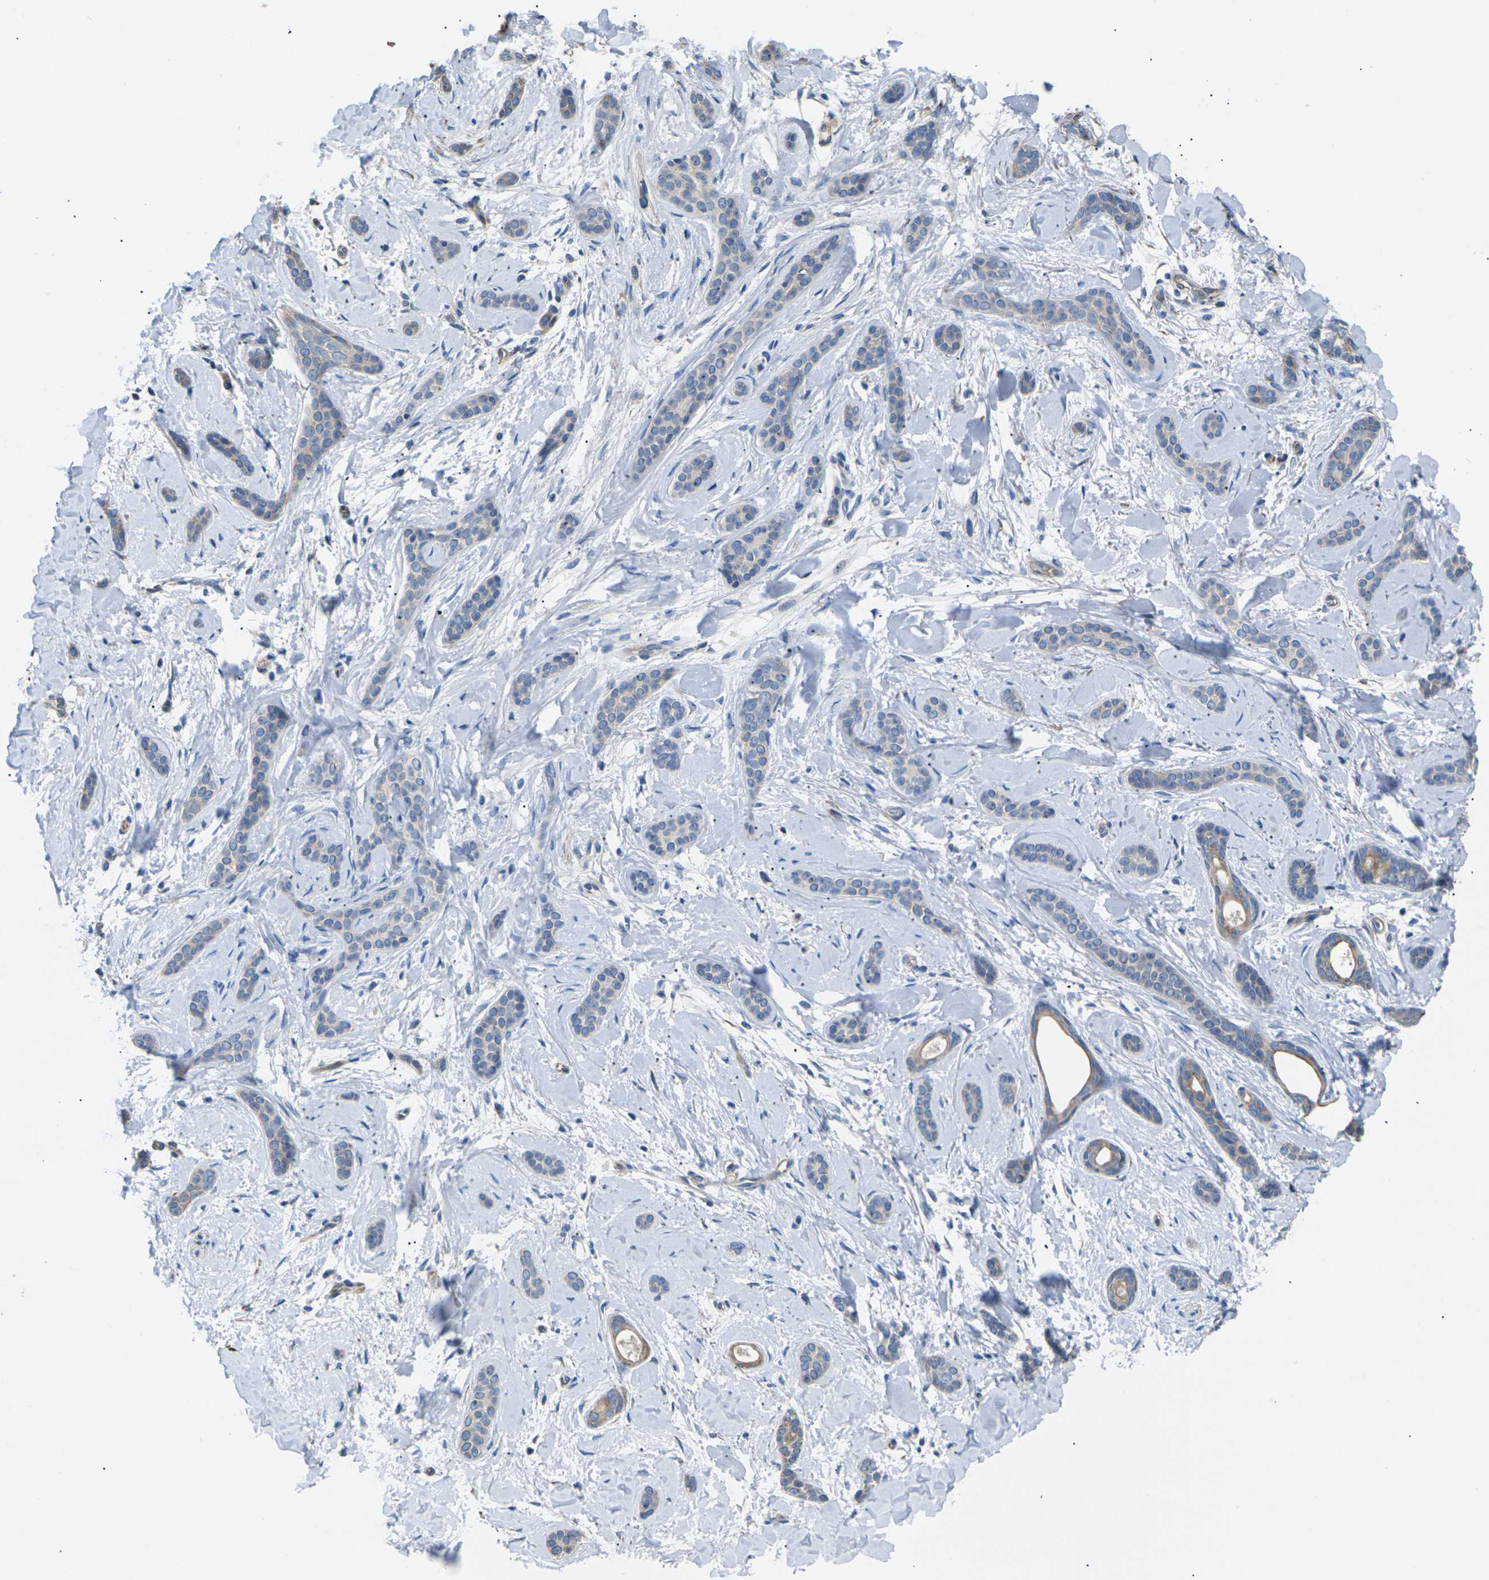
{"staining": {"intensity": "negative", "quantity": "none", "location": "none"}, "tissue": "skin cancer", "cell_type": "Tumor cells", "image_type": "cancer", "snomed": [{"axis": "morphology", "description": "Basal cell carcinoma"}, {"axis": "morphology", "description": "Adnexal tumor, benign"}, {"axis": "topography", "description": "Skin"}], "caption": "The histopathology image demonstrates no significant positivity in tumor cells of skin cancer.", "gene": "KLHDC8B", "patient": {"sex": "female", "age": 42}}